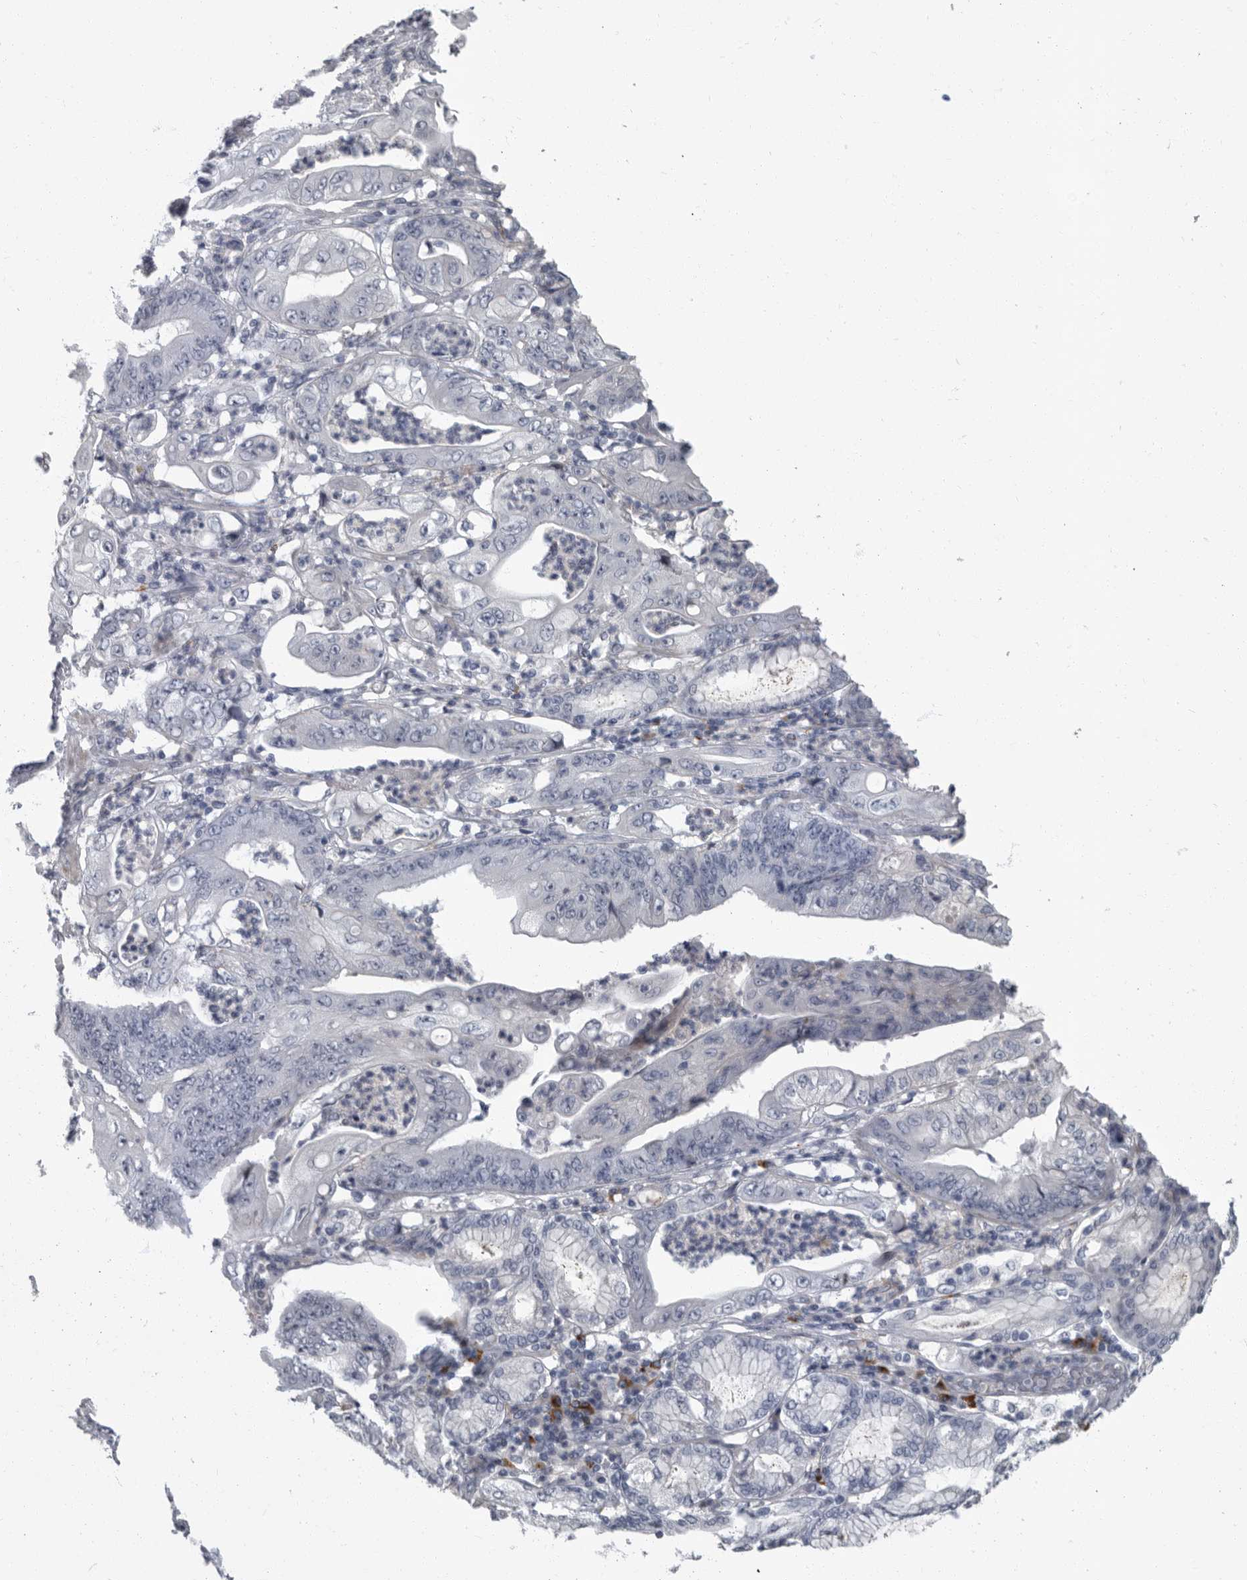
{"staining": {"intensity": "negative", "quantity": "none", "location": "none"}, "tissue": "stomach cancer", "cell_type": "Tumor cells", "image_type": "cancer", "snomed": [{"axis": "morphology", "description": "Adenocarcinoma, NOS"}, {"axis": "topography", "description": "Stomach"}], "caption": "Protein analysis of stomach cancer (adenocarcinoma) displays no significant positivity in tumor cells. (DAB immunohistochemistry with hematoxylin counter stain).", "gene": "SLC25A39", "patient": {"sex": "female", "age": 73}}